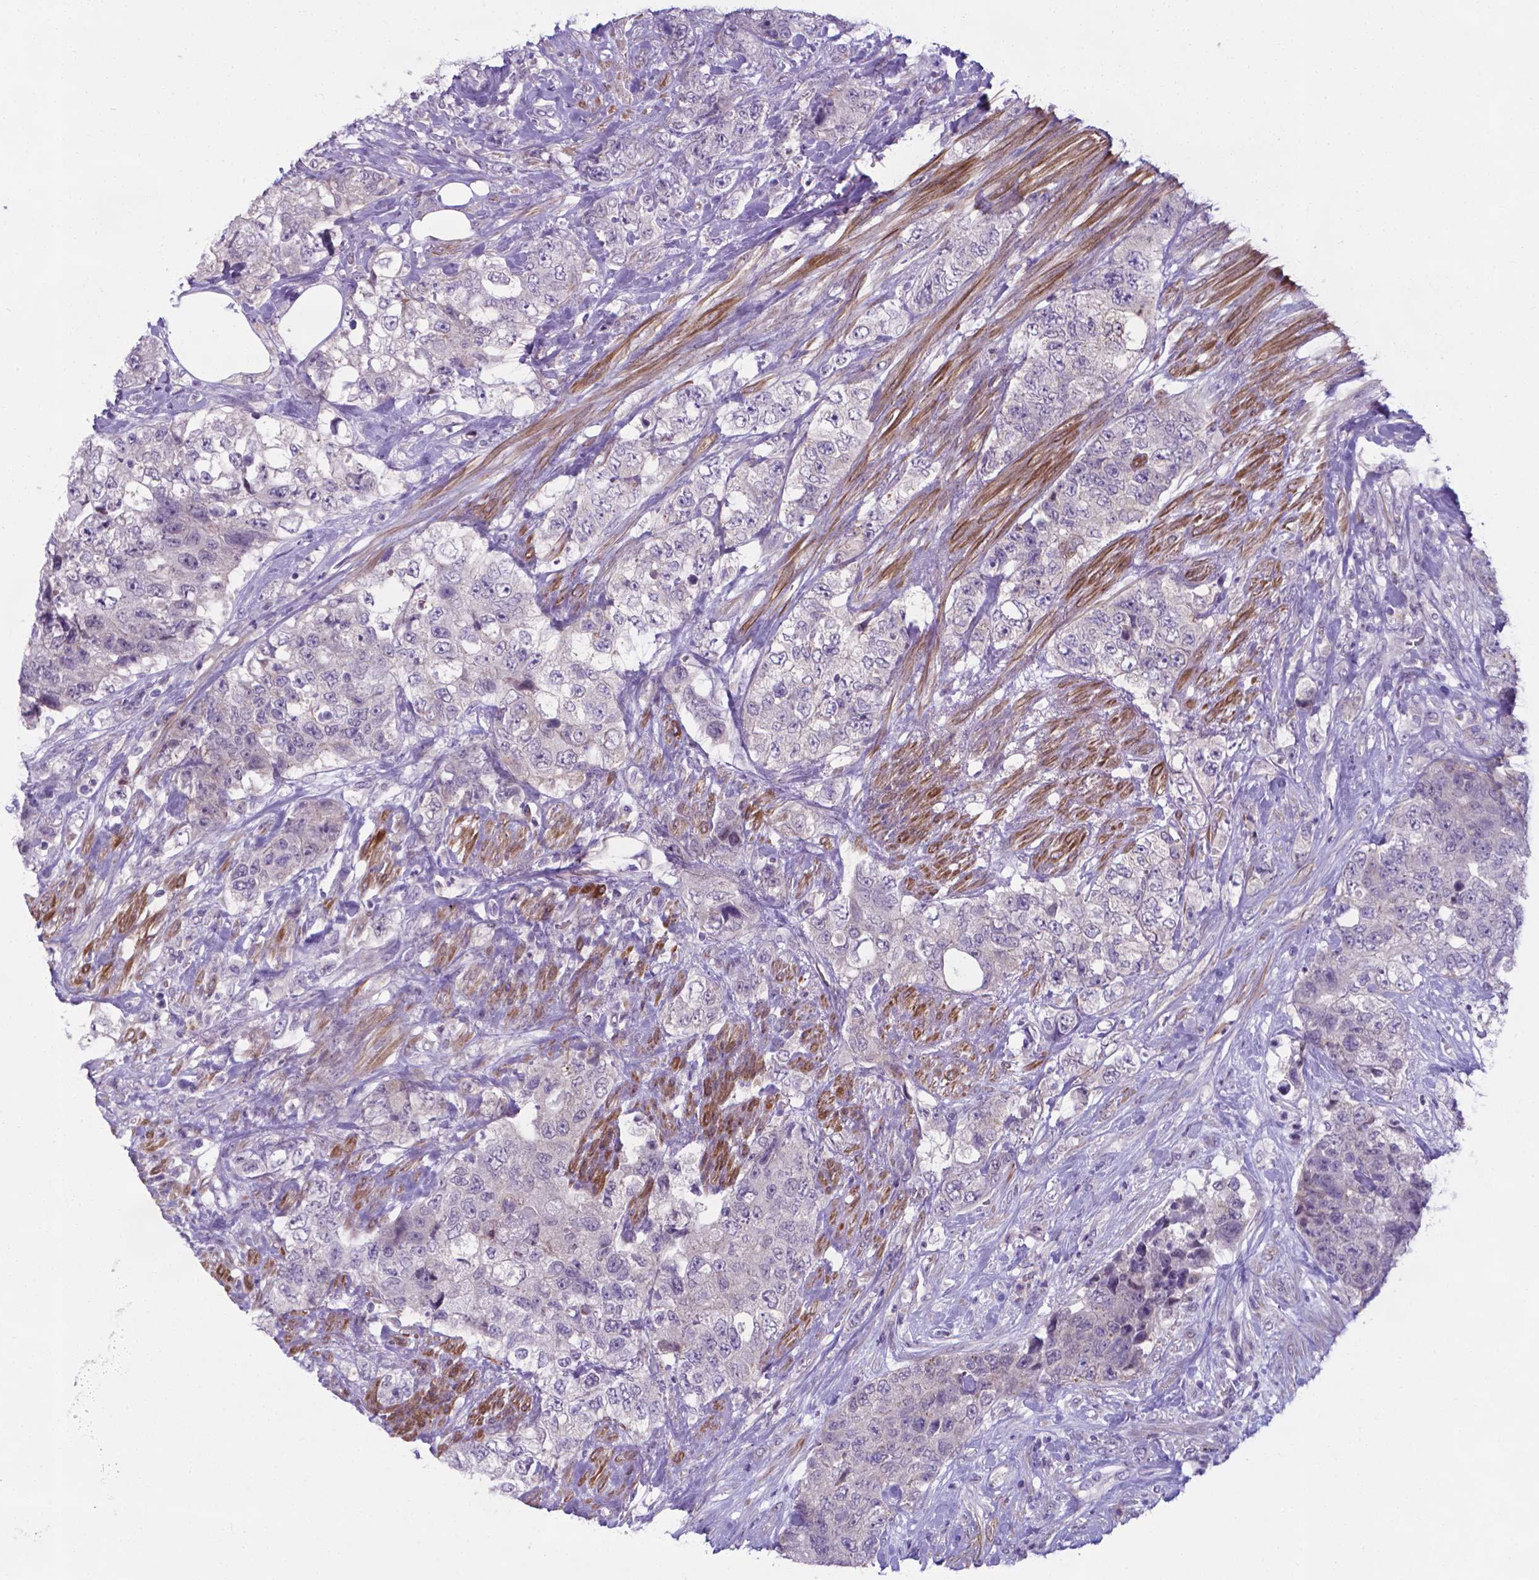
{"staining": {"intensity": "negative", "quantity": "none", "location": "none"}, "tissue": "urothelial cancer", "cell_type": "Tumor cells", "image_type": "cancer", "snomed": [{"axis": "morphology", "description": "Urothelial carcinoma, High grade"}, {"axis": "topography", "description": "Urinary bladder"}], "caption": "Urothelial carcinoma (high-grade) was stained to show a protein in brown. There is no significant staining in tumor cells.", "gene": "AP5B1", "patient": {"sex": "female", "age": 78}}